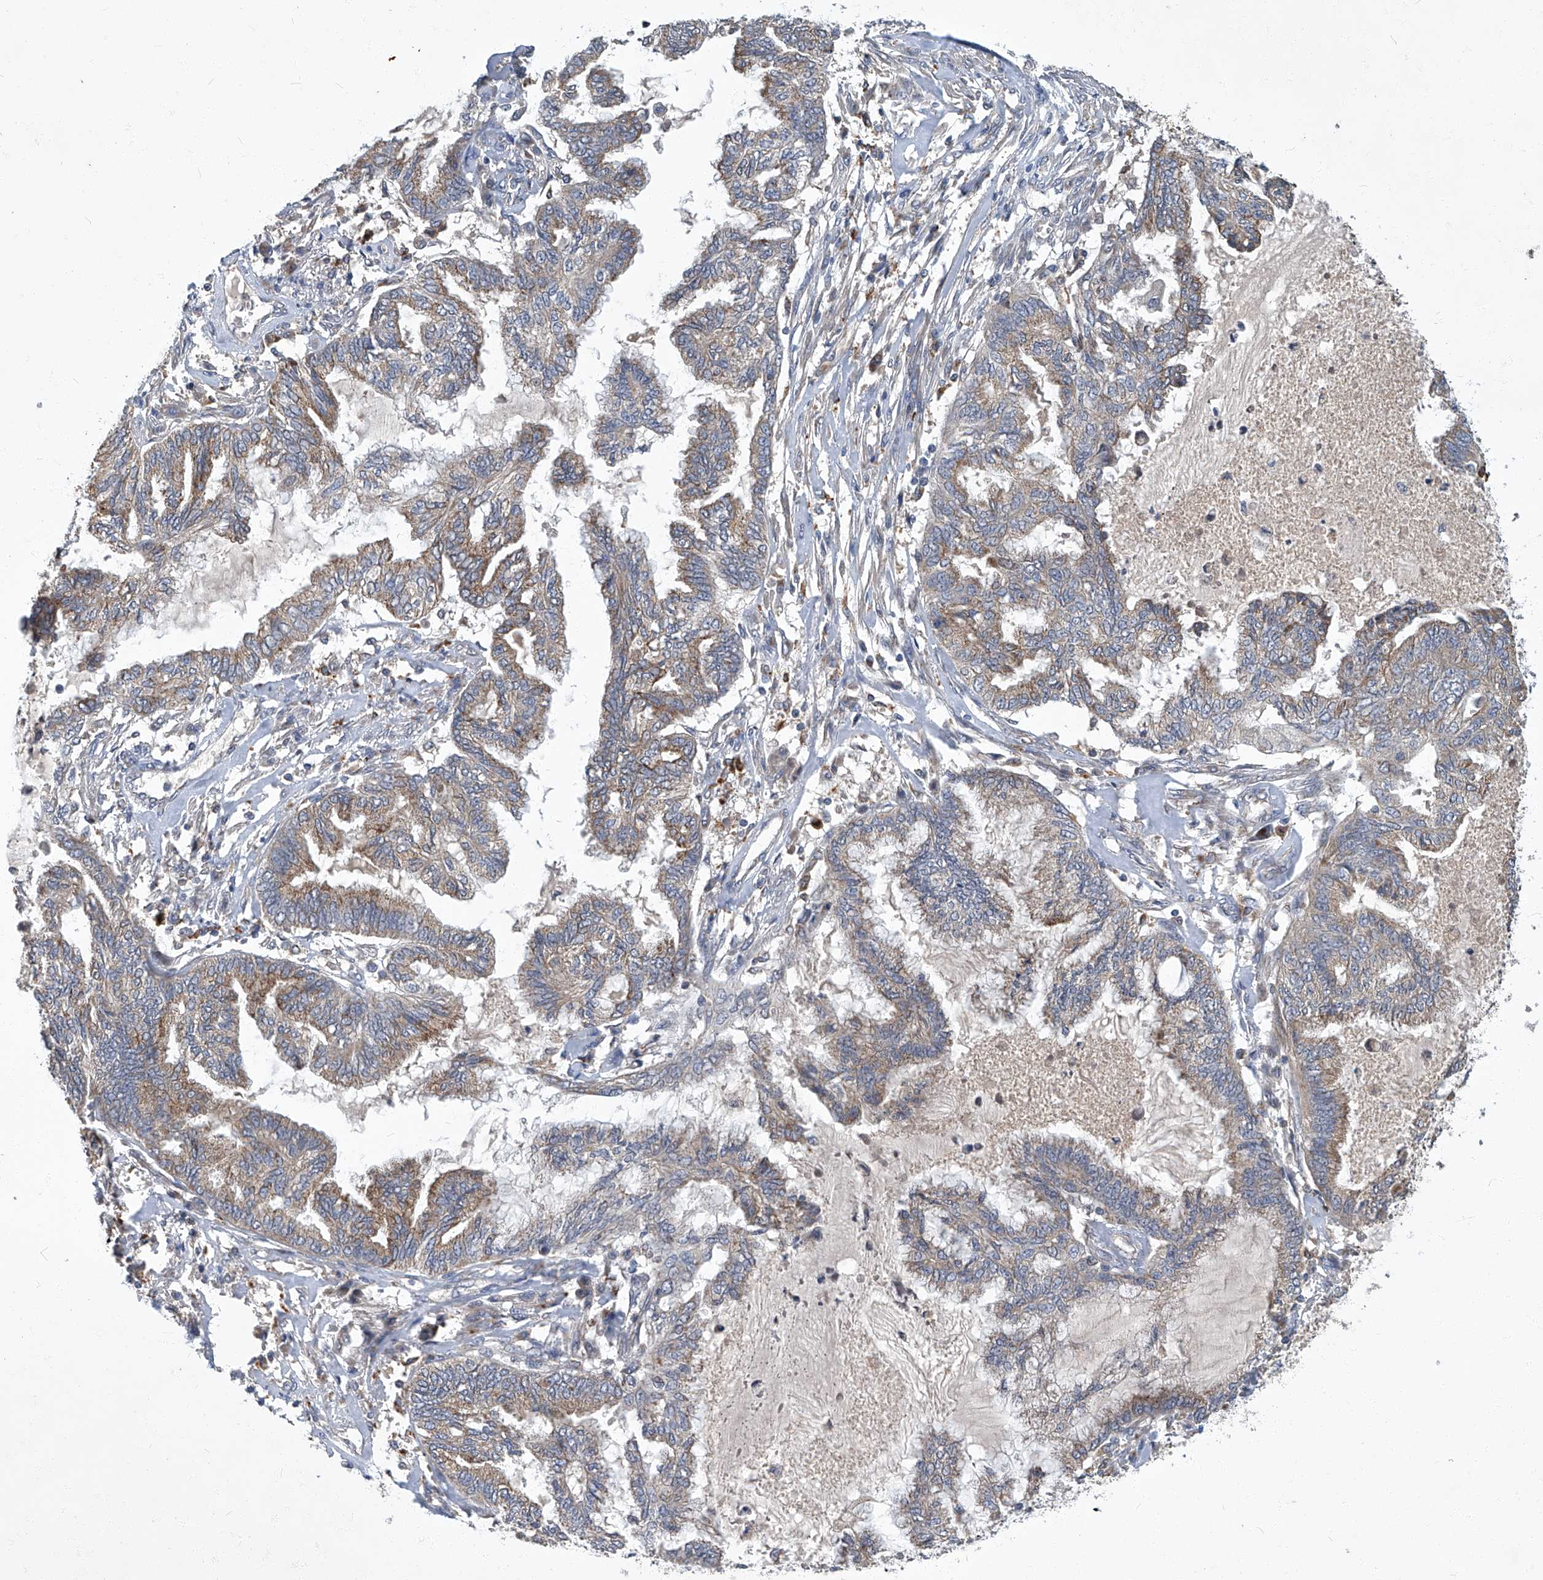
{"staining": {"intensity": "weak", "quantity": "25%-75%", "location": "cytoplasmic/membranous"}, "tissue": "endometrial cancer", "cell_type": "Tumor cells", "image_type": "cancer", "snomed": [{"axis": "morphology", "description": "Adenocarcinoma, NOS"}, {"axis": "topography", "description": "Endometrium"}], "caption": "Protein staining shows weak cytoplasmic/membranous expression in approximately 25%-75% of tumor cells in endometrial cancer.", "gene": "TNFRSF13B", "patient": {"sex": "female", "age": 86}}